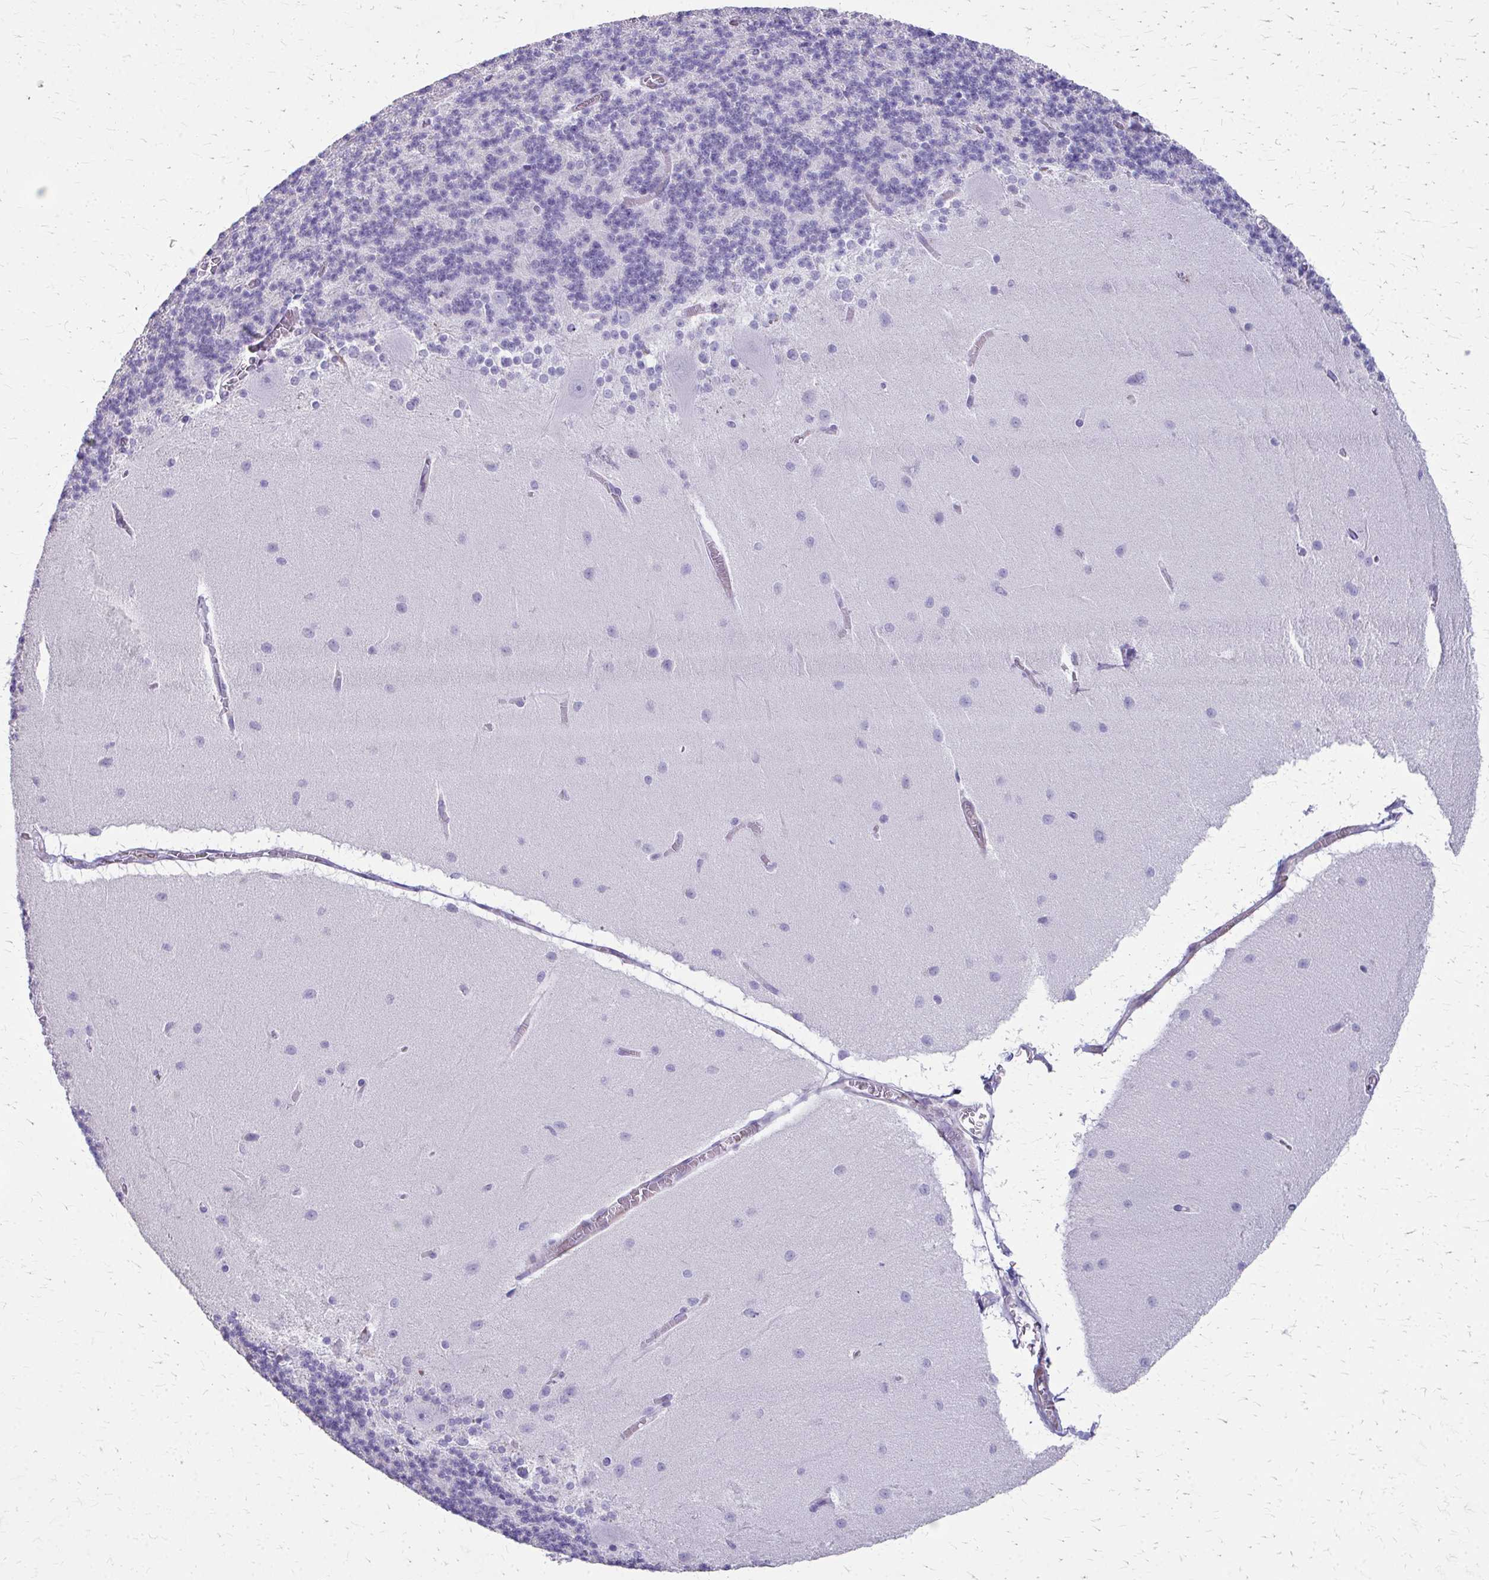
{"staining": {"intensity": "negative", "quantity": "none", "location": "none"}, "tissue": "cerebellum", "cell_type": "Cells in granular layer", "image_type": "normal", "snomed": [{"axis": "morphology", "description": "Normal tissue, NOS"}, {"axis": "topography", "description": "Cerebellum"}], "caption": "An immunohistochemistry micrograph of benign cerebellum is shown. There is no staining in cells in granular layer of cerebellum.", "gene": "TRIM6", "patient": {"sex": "female", "age": 54}}